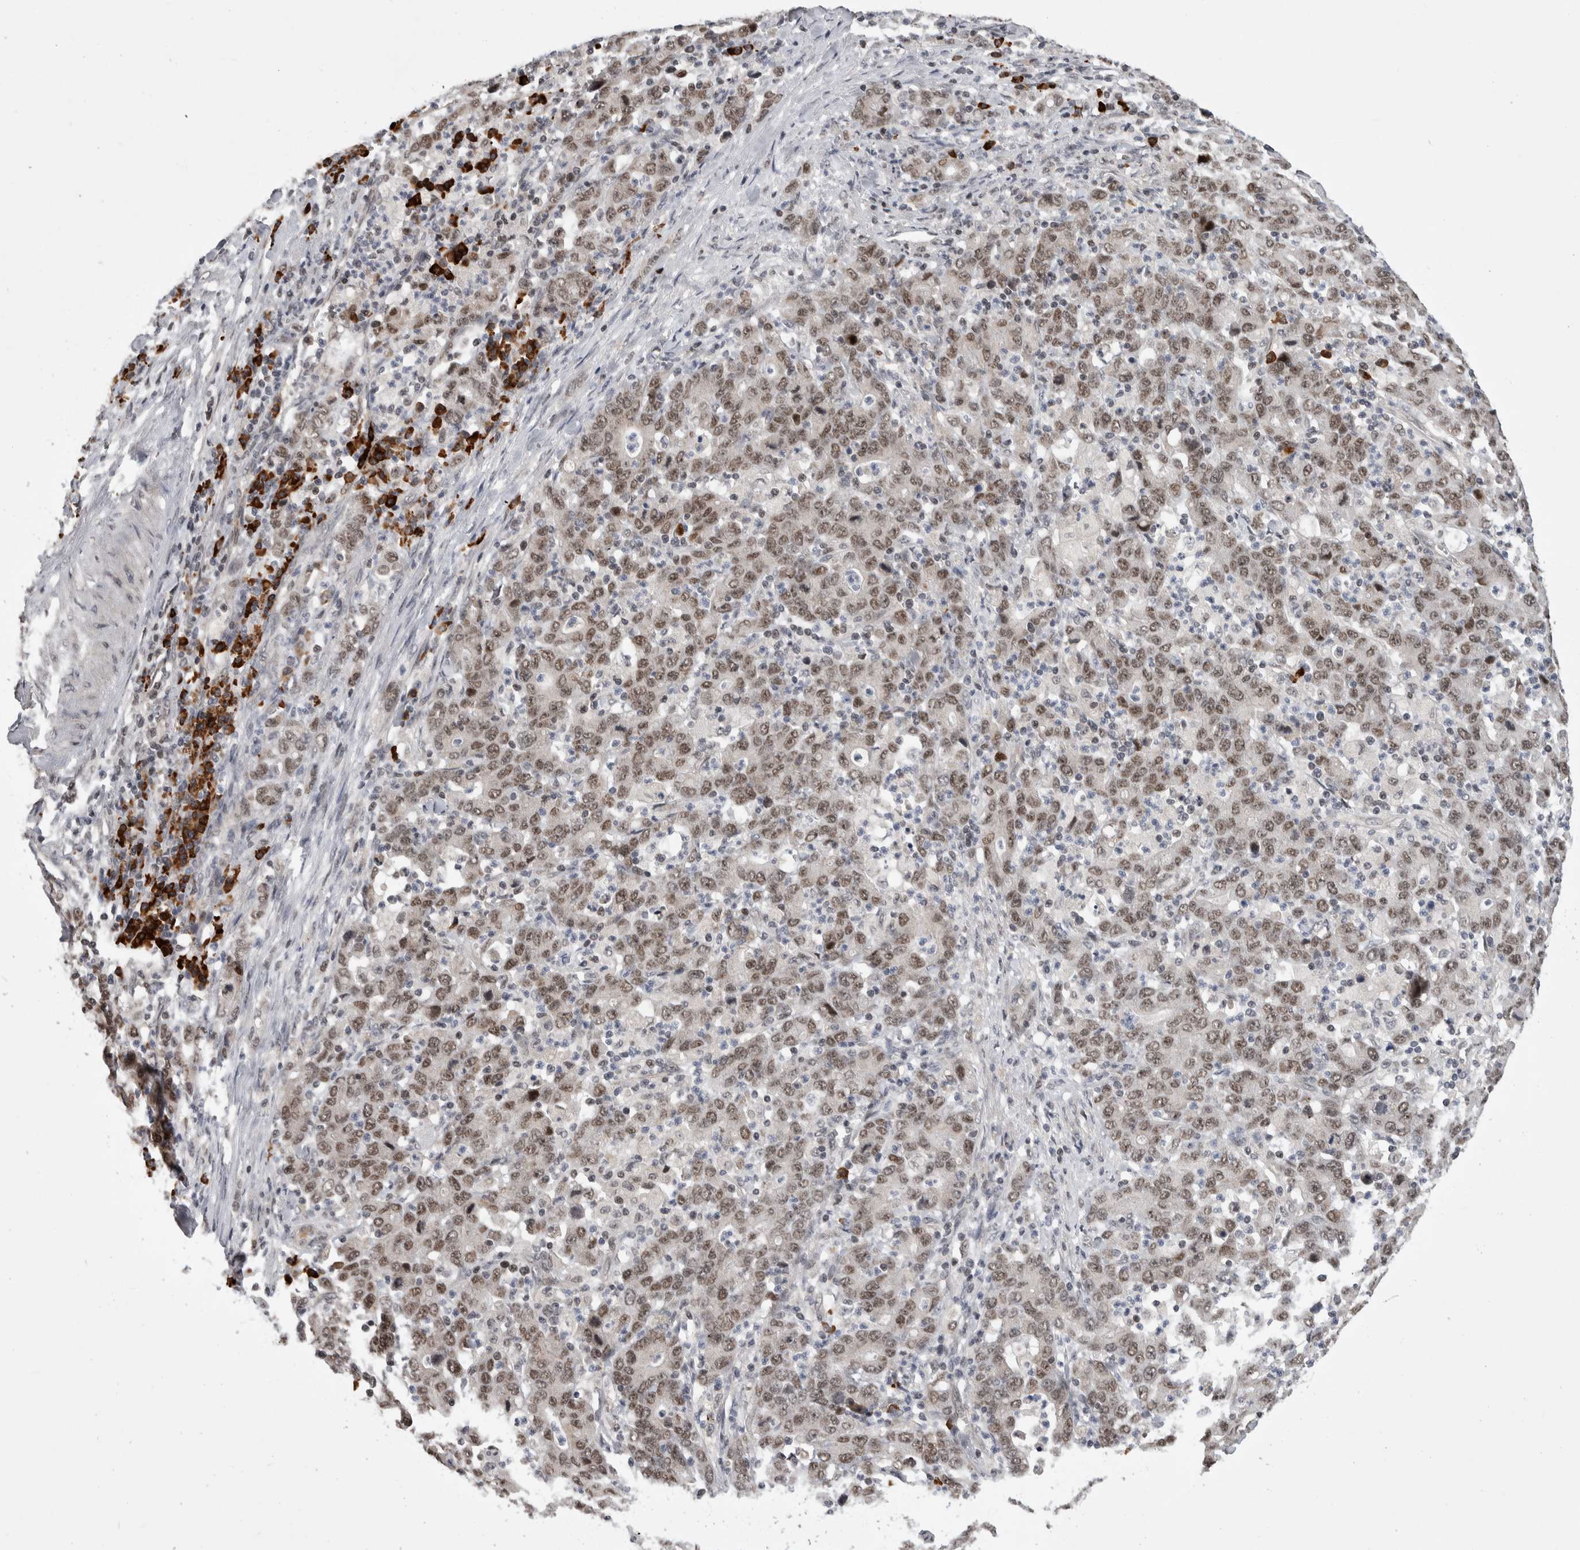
{"staining": {"intensity": "moderate", "quantity": ">75%", "location": "nuclear"}, "tissue": "stomach cancer", "cell_type": "Tumor cells", "image_type": "cancer", "snomed": [{"axis": "morphology", "description": "Adenocarcinoma, NOS"}, {"axis": "topography", "description": "Stomach, upper"}], "caption": "Protein staining by IHC reveals moderate nuclear staining in about >75% of tumor cells in stomach cancer (adenocarcinoma). (Stains: DAB (3,3'-diaminobenzidine) in brown, nuclei in blue, Microscopy: brightfield microscopy at high magnification).", "gene": "ZNF592", "patient": {"sex": "male", "age": 69}}